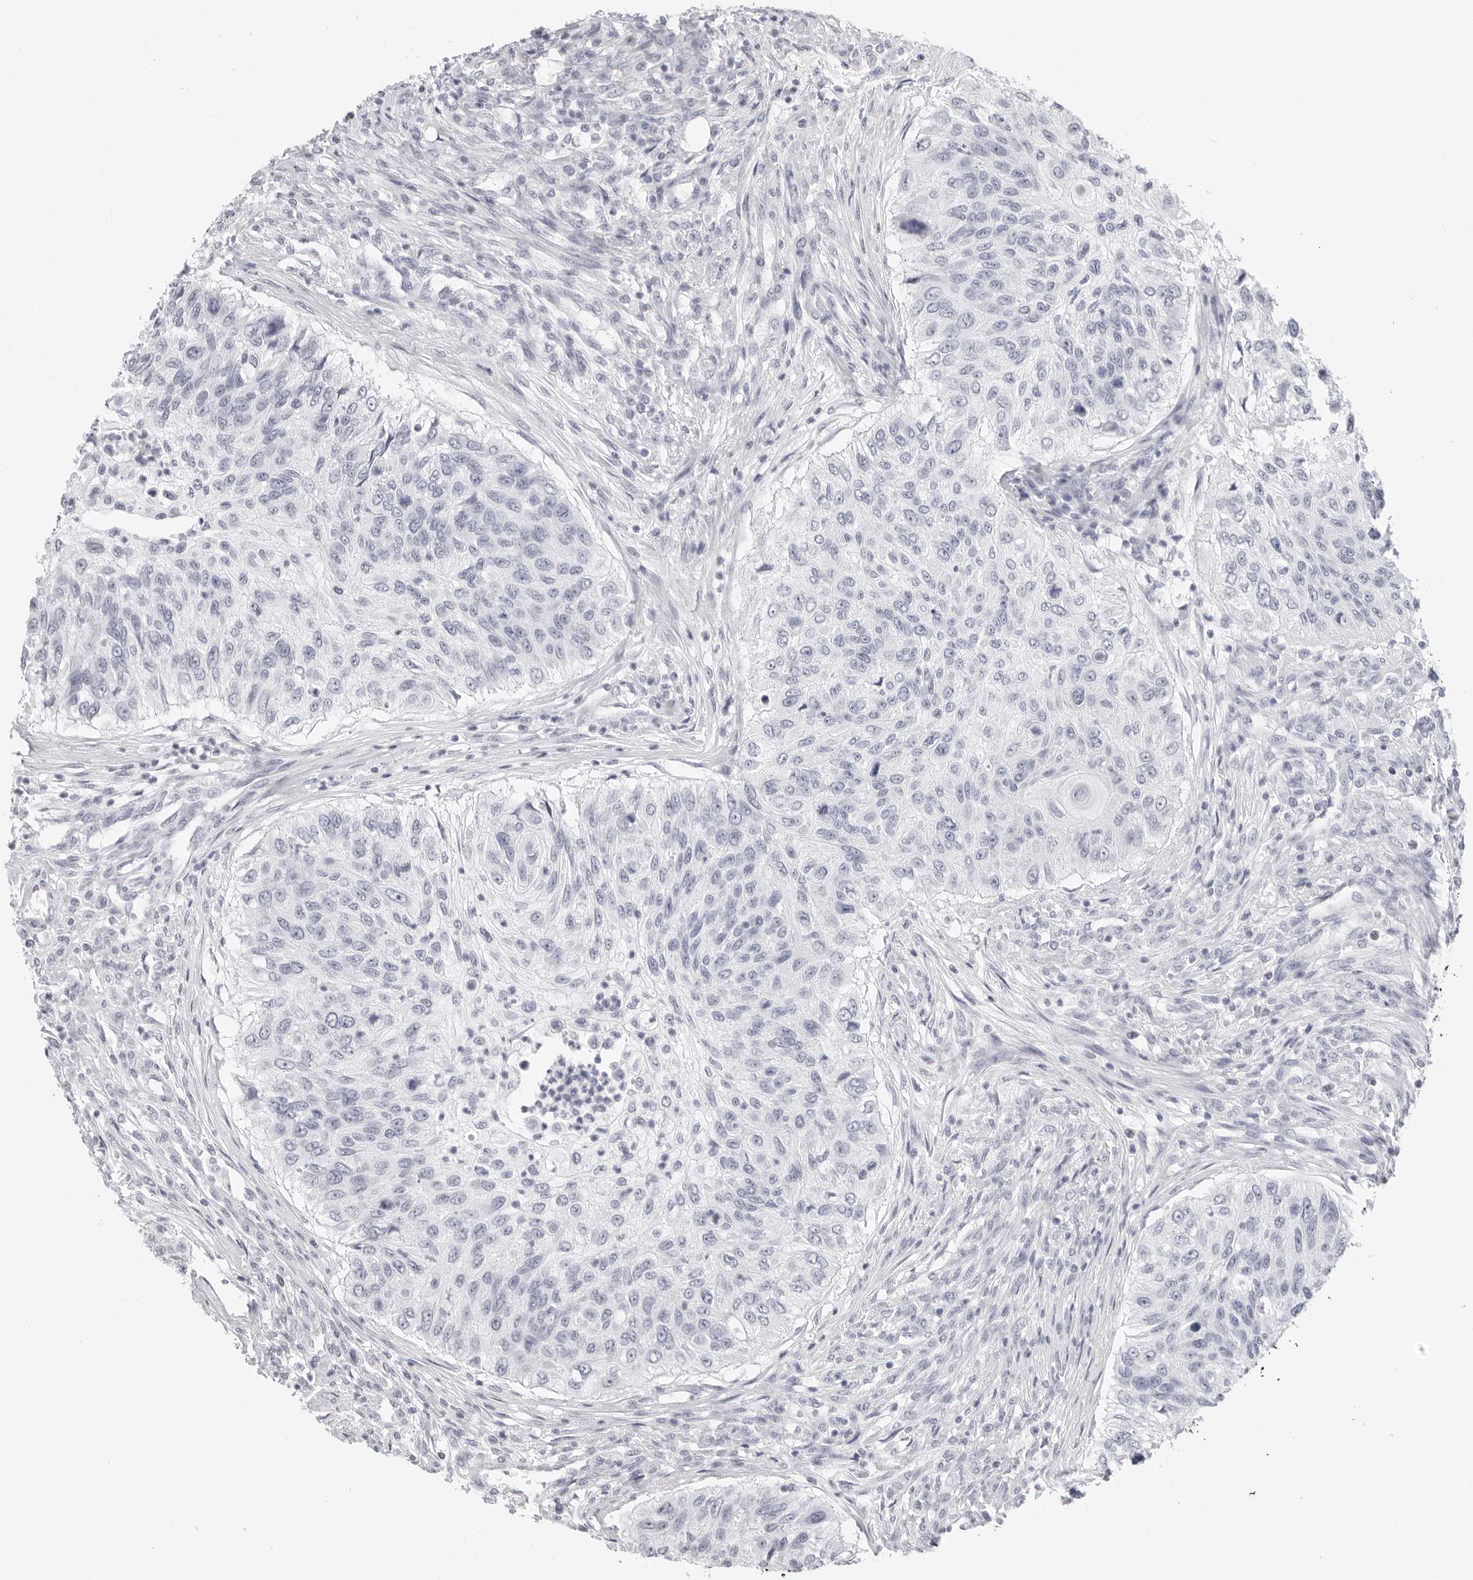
{"staining": {"intensity": "negative", "quantity": "none", "location": "none"}, "tissue": "urothelial cancer", "cell_type": "Tumor cells", "image_type": "cancer", "snomed": [{"axis": "morphology", "description": "Urothelial carcinoma, High grade"}, {"axis": "topography", "description": "Urinary bladder"}], "caption": "A histopathology image of urothelial cancer stained for a protein reveals no brown staining in tumor cells.", "gene": "AGMAT", "patient": {"sex": "female", "age": 60}}